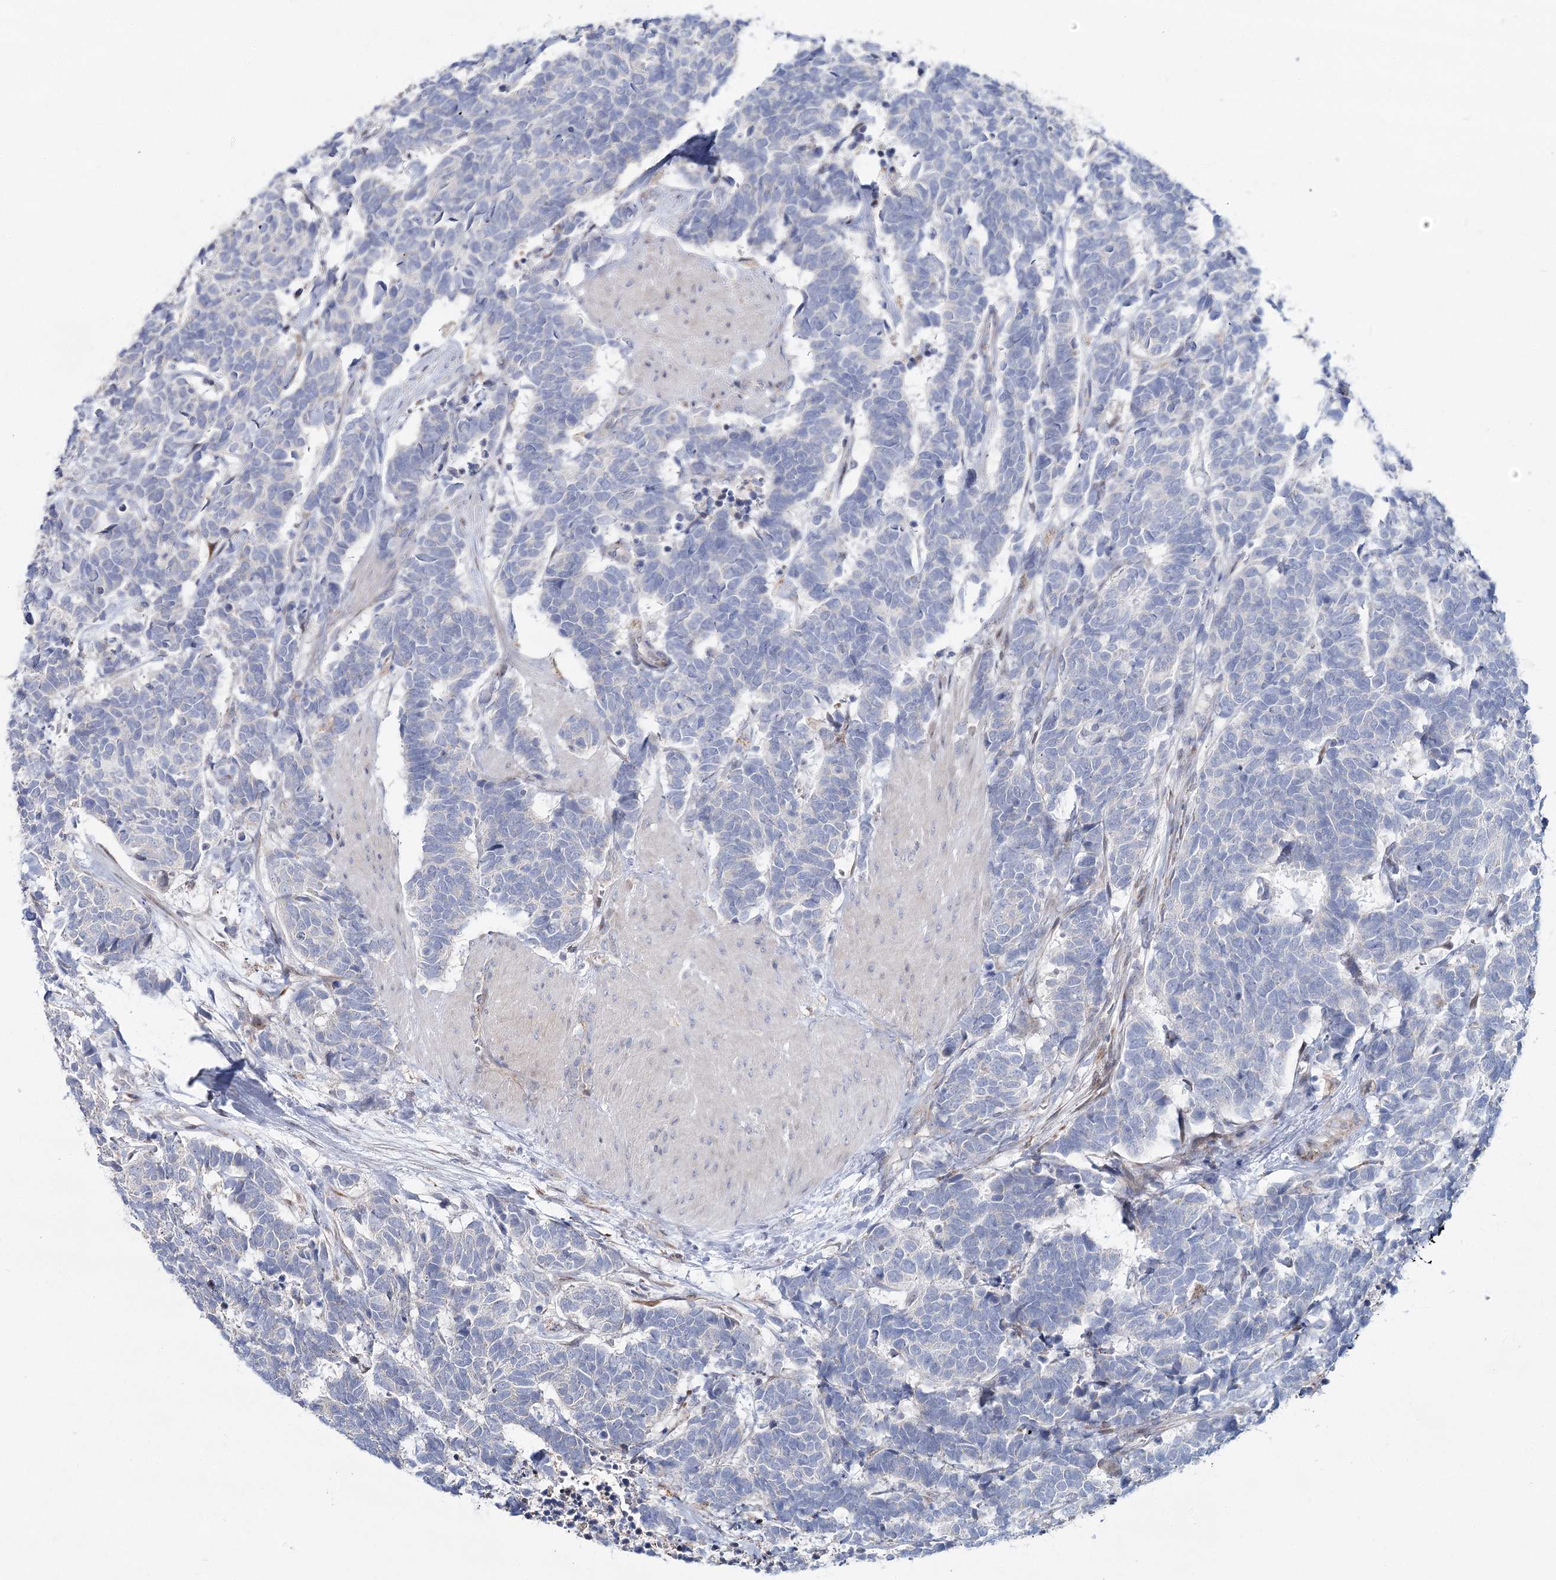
{"staining": {"intensity": "negative", "quantity": "none", "location": "none"}, "tissue": "carcinoid", "cell_type": "Tumor cells", "image_type": "cancer", "snomed": [{"axis": "morphology", "description": "Carcinoma, NOS"}, {"axis": "morphology", "description": "Carcinoid, malignant, NOS"}, {"axis": "topography", "description": "Urinary bladder"}], "caption": "Tumor cells show no significant positivity in carcinoid (malignant). (Brightfield microscopy of DAB immunohistochemistry at high magnification).", "gene": "CPLANE1", "patient": {"sex": "male", "age": 57}}